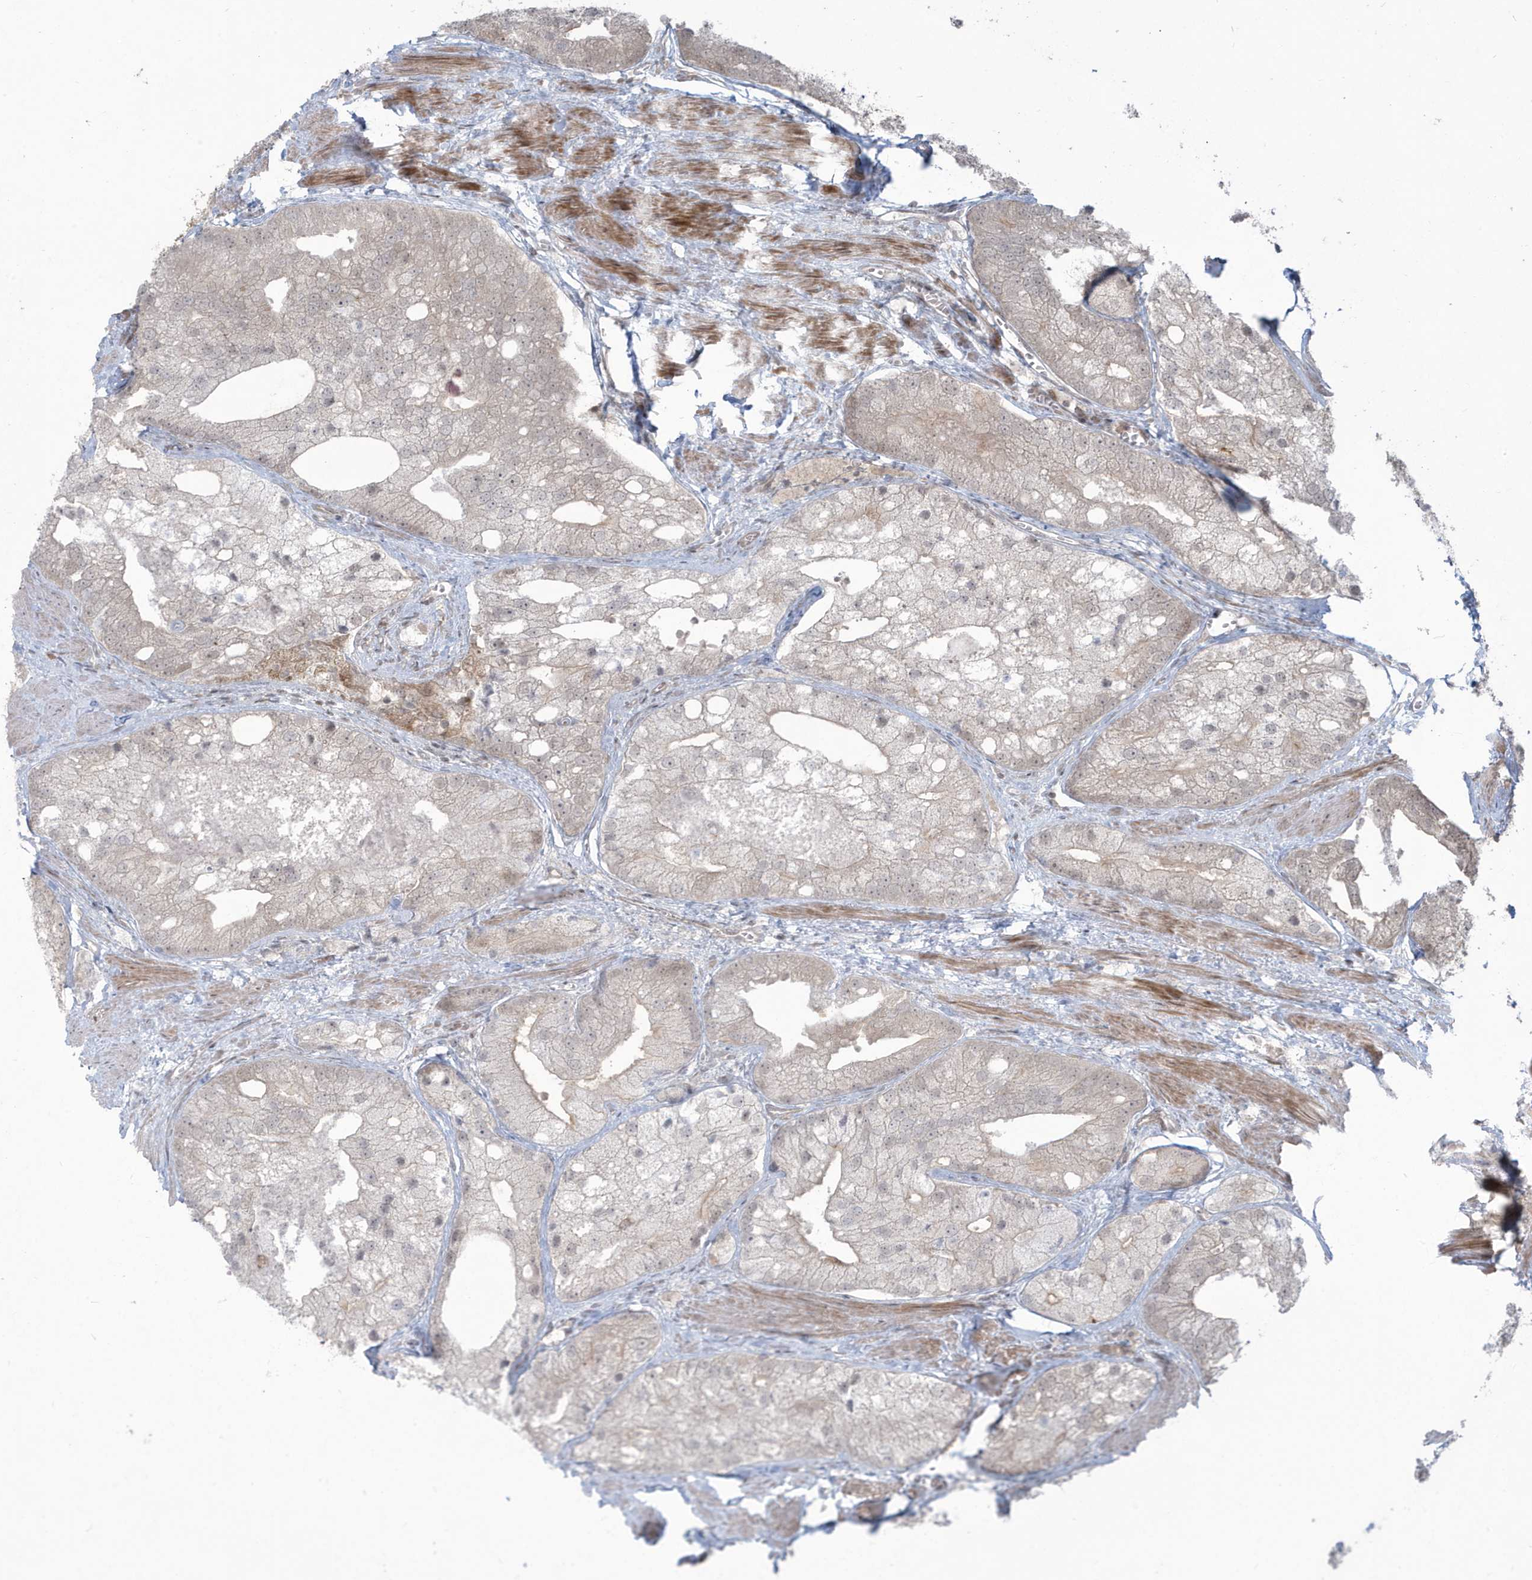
{"staining": {"intensity": "weak", "quantity": "<25%", "location": "cytoplasmic/membranous"}, "tissue": "prostate cancer", "cell_type": "Tumor cells", "image_type": "cancer", "snomed": [{"axis": "morphology", "description": "Adenocarcinoma, Low grade"}, {"axis": "topography", "description": "Prostate"}], "caption": "The image demonstrates no significant expression in tumor cells of prostate cancer (adenocarcinoma (low-grade)). (Brightfield microscopy of DAB immunohistochemistry (IHC) at high magnification).", "gene": "C1orf52", "patient": {"sex": "male", "age": 69}}